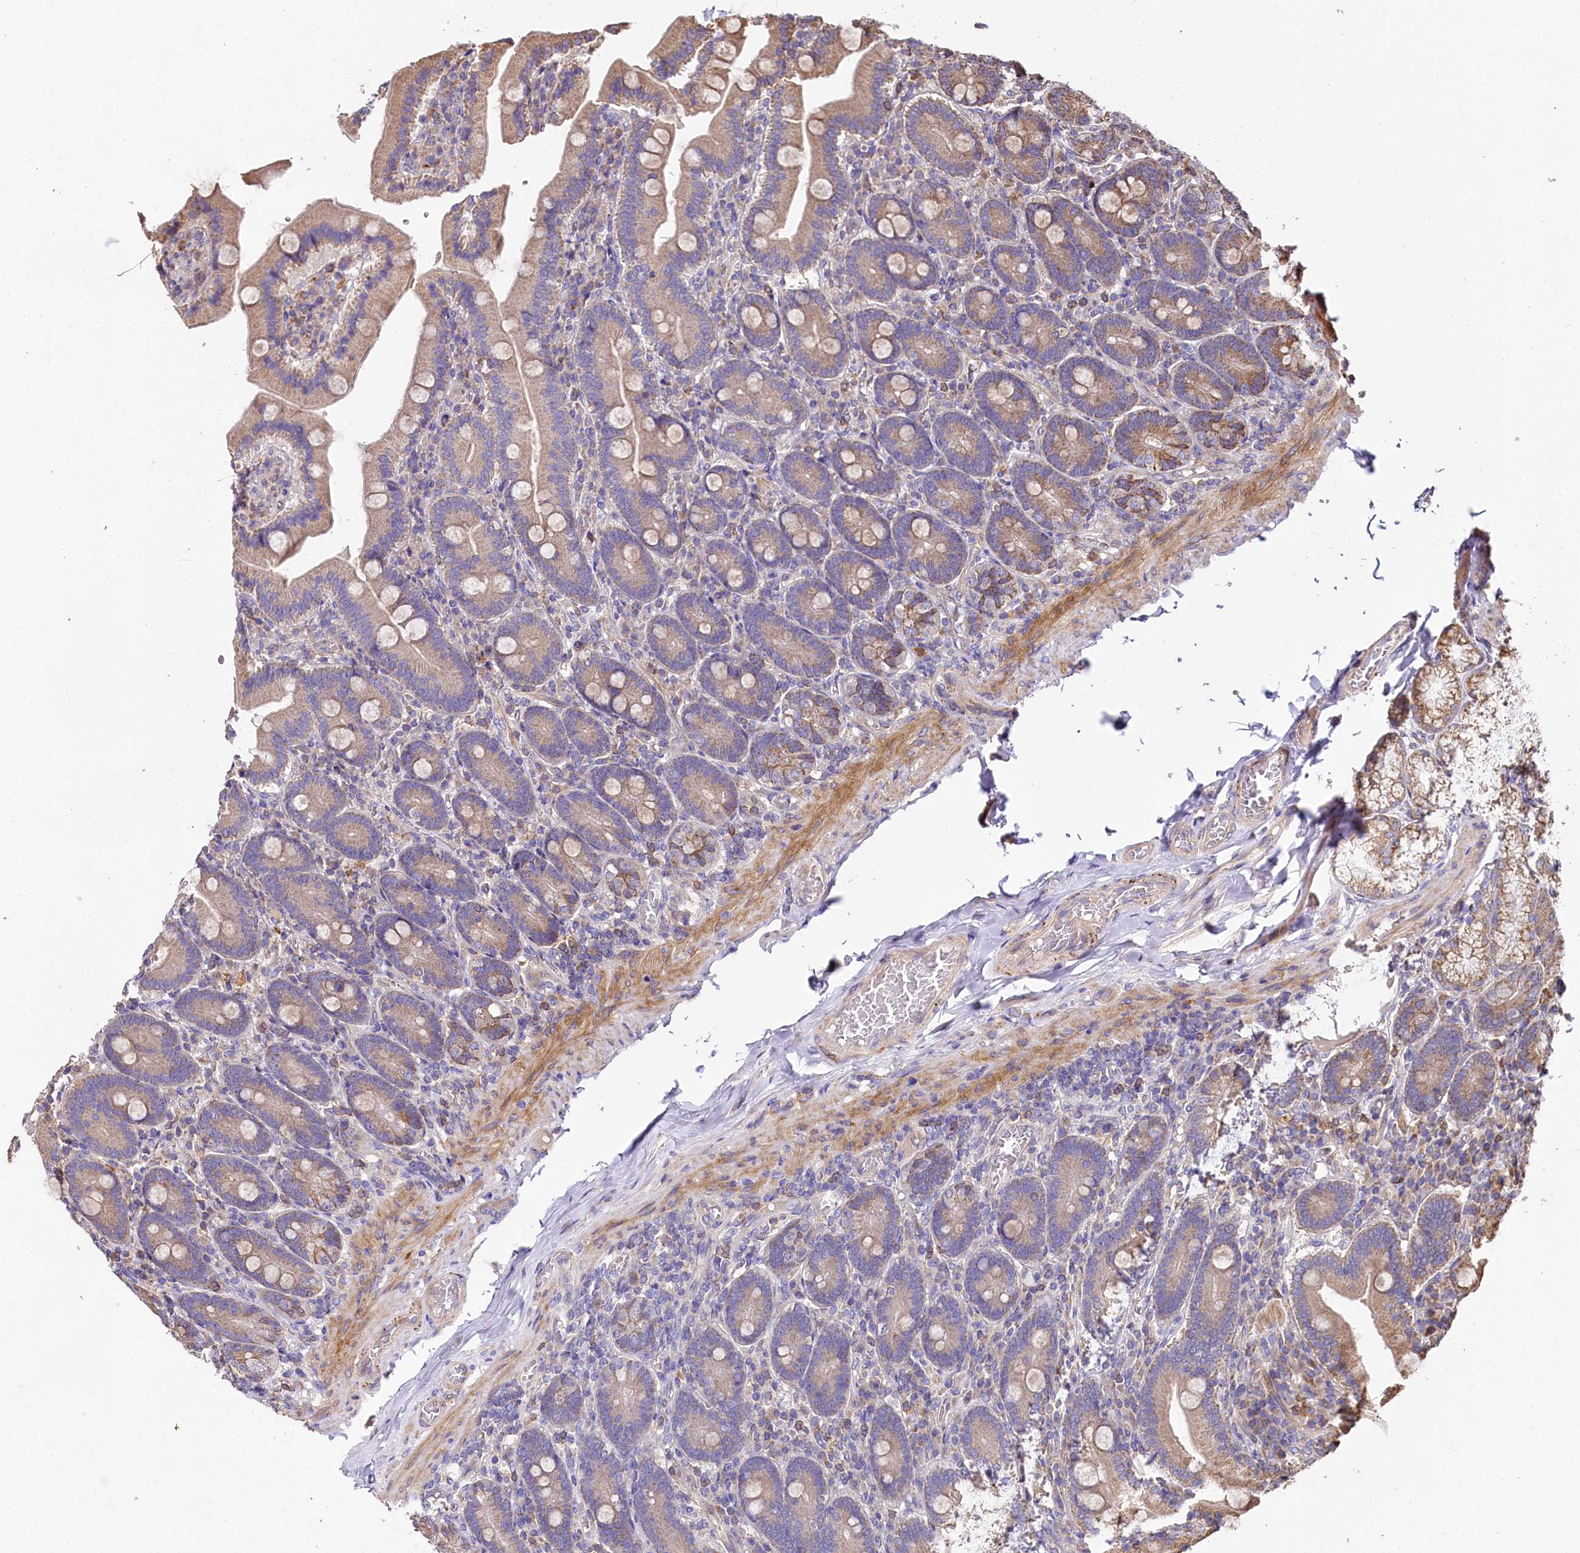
{"staining": {"intensity": "moderate", "quantity": "25%-75%", "location": "cytoplasmic/membranous"}, "tissue": "duodenum", "cell_type": "Glandular cells", "image_type": "normal", "snomed": [{"axis": "morphology", "description": "Normal tissue, NOS"}, {"axis": "topography", "description": "Duodenum"}], "caption": "This image exhibits immunohistochemistry staining of benign human duodenum, with medium moderate cytoplasmic/membranous expression in approximately 25%-75% of glandular cells.", "gene": "SPRYD3", "patient": {"sex": "female", "age": 62}}